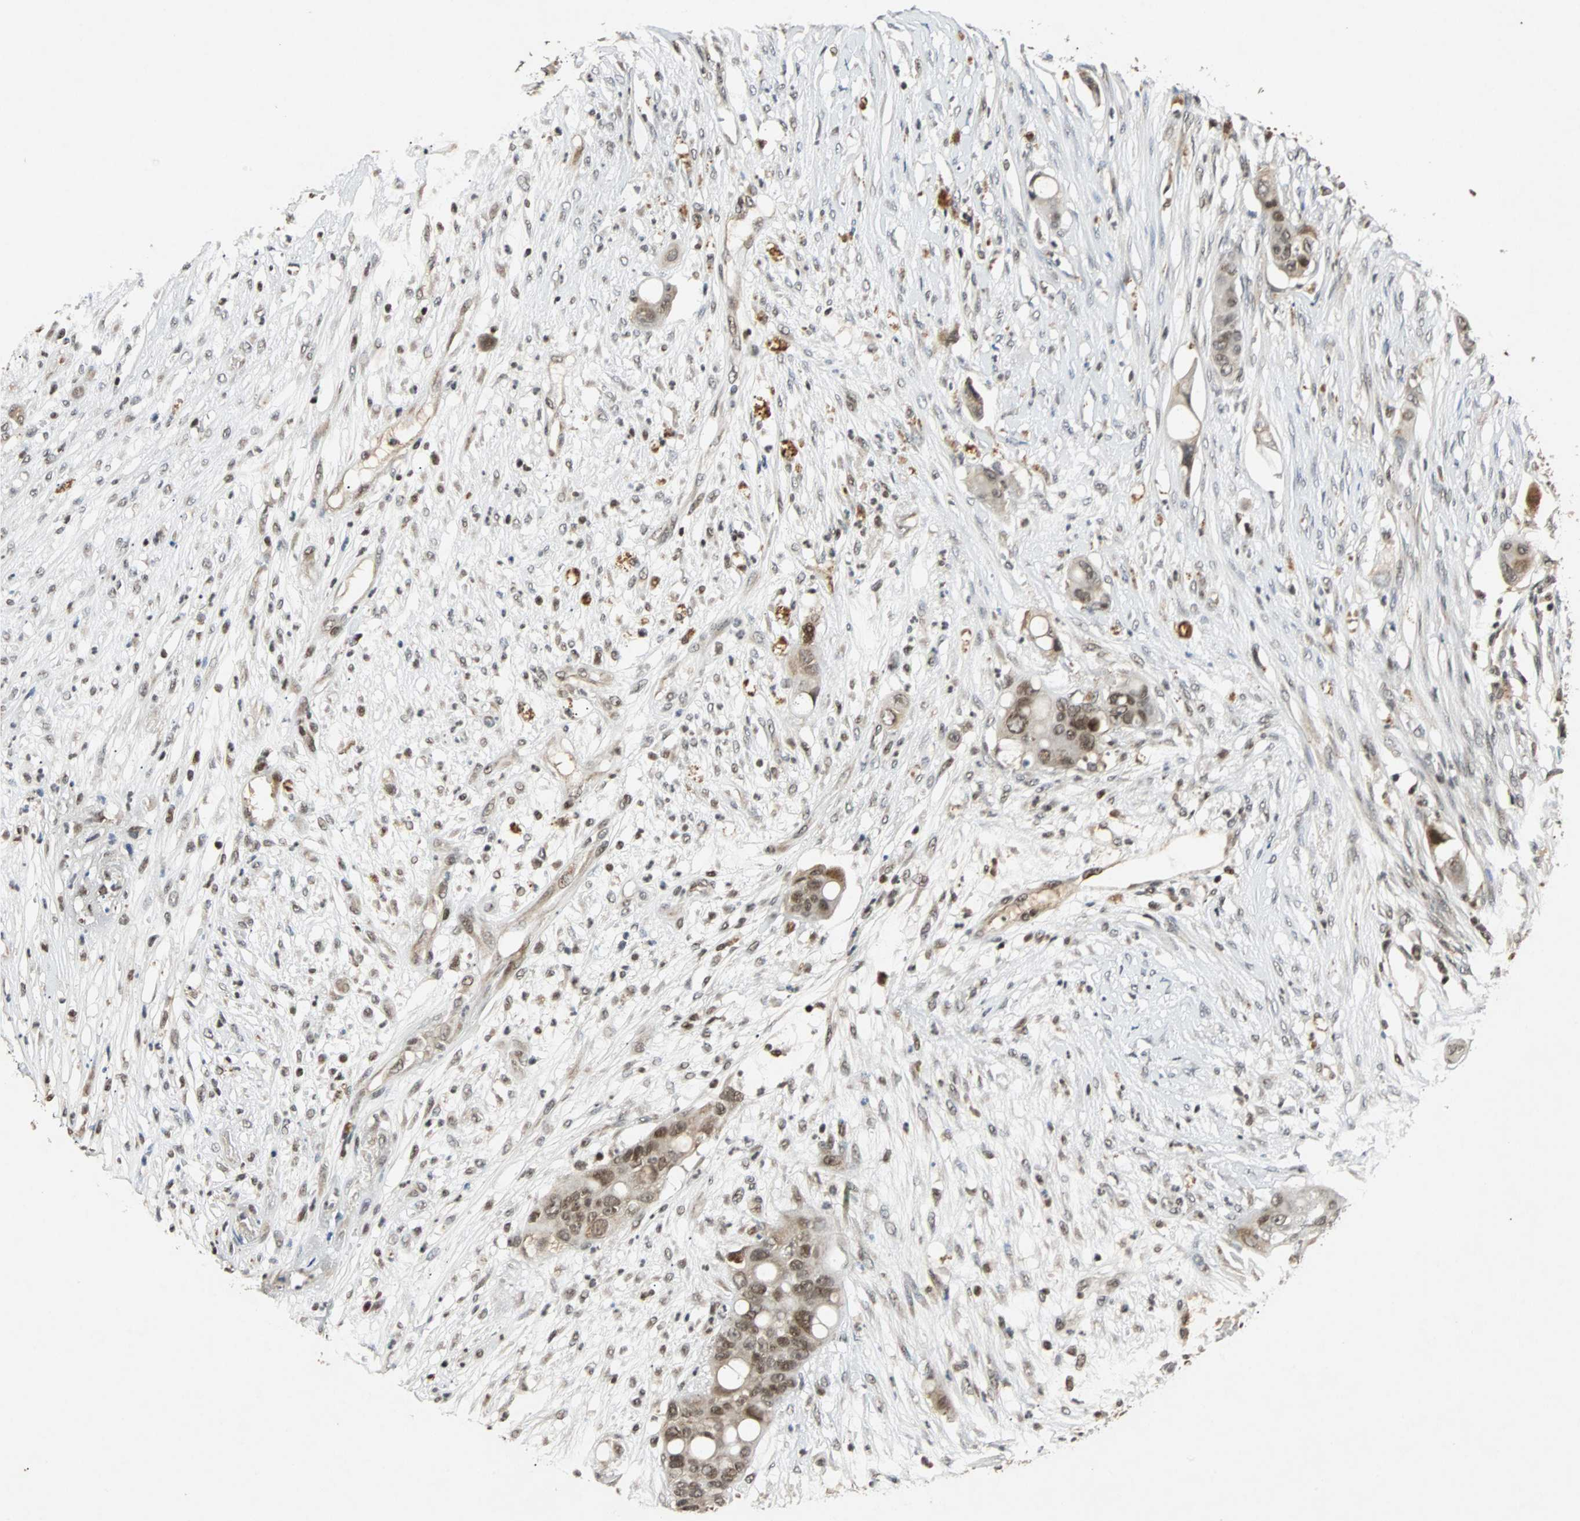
{"staining": {"intensity": "moderate", "quantity": ">75%", "location": "nuclear"}, "tissue": "colorectal cancer", "cell_type": "Tumor cells", "image_type": "cancer", "snomed": [{"axis": "morphology", "description": "Adenocarcinoma, NOS"}, {"axis": "topography", "description": "Colon"}], "caption": "Immunohistochemical staining of human colorectal cancer reveals moderate nuclear protein staining in approximately >75% of tumor cells. (Brightfield microscopy of DAB IHC at high magnification).", "gene": "TAF5", "patient": {"sex": "female", "age": 57}}